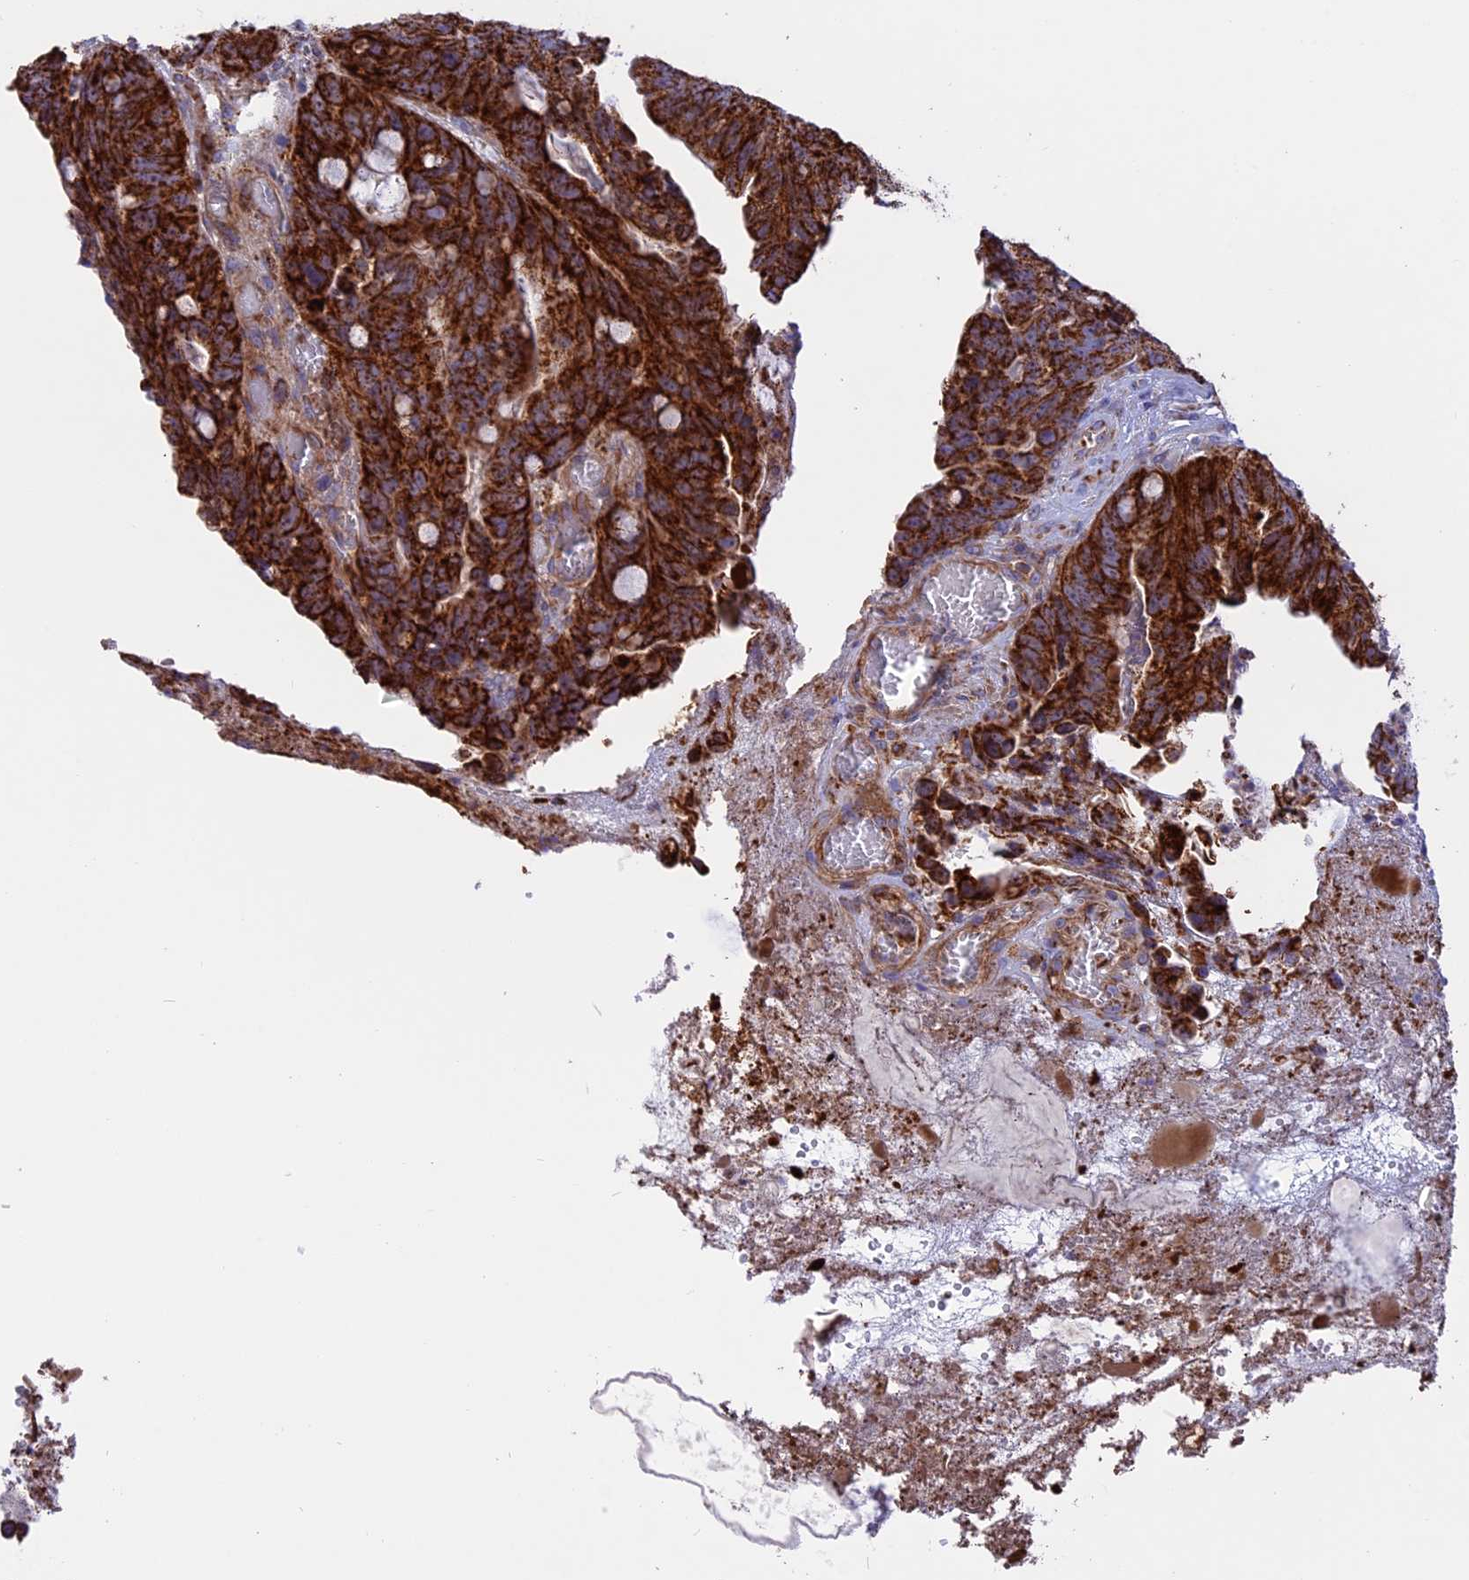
{"staining": {"intensity": "strong", "quantity": ">75%", "location": "cytoplasmic/membranous"}, "tissue": "colorectal cancer", "cell_type": "Tumor cells", "image_type": "cancer", "snomed": [{"axis": "morphology", "description": "Adenocarcinoma, NOS"}, {"axis": "topography", "description": "Colon"}], "caption": "Protein staining of colorectal adenocarcinoma tissue demonstrates strong cytoplasmic/membranous staining in about >75% of tumor cells.", "gene": "UQCRB", "patient": {"sex": "female", "age": 82}}